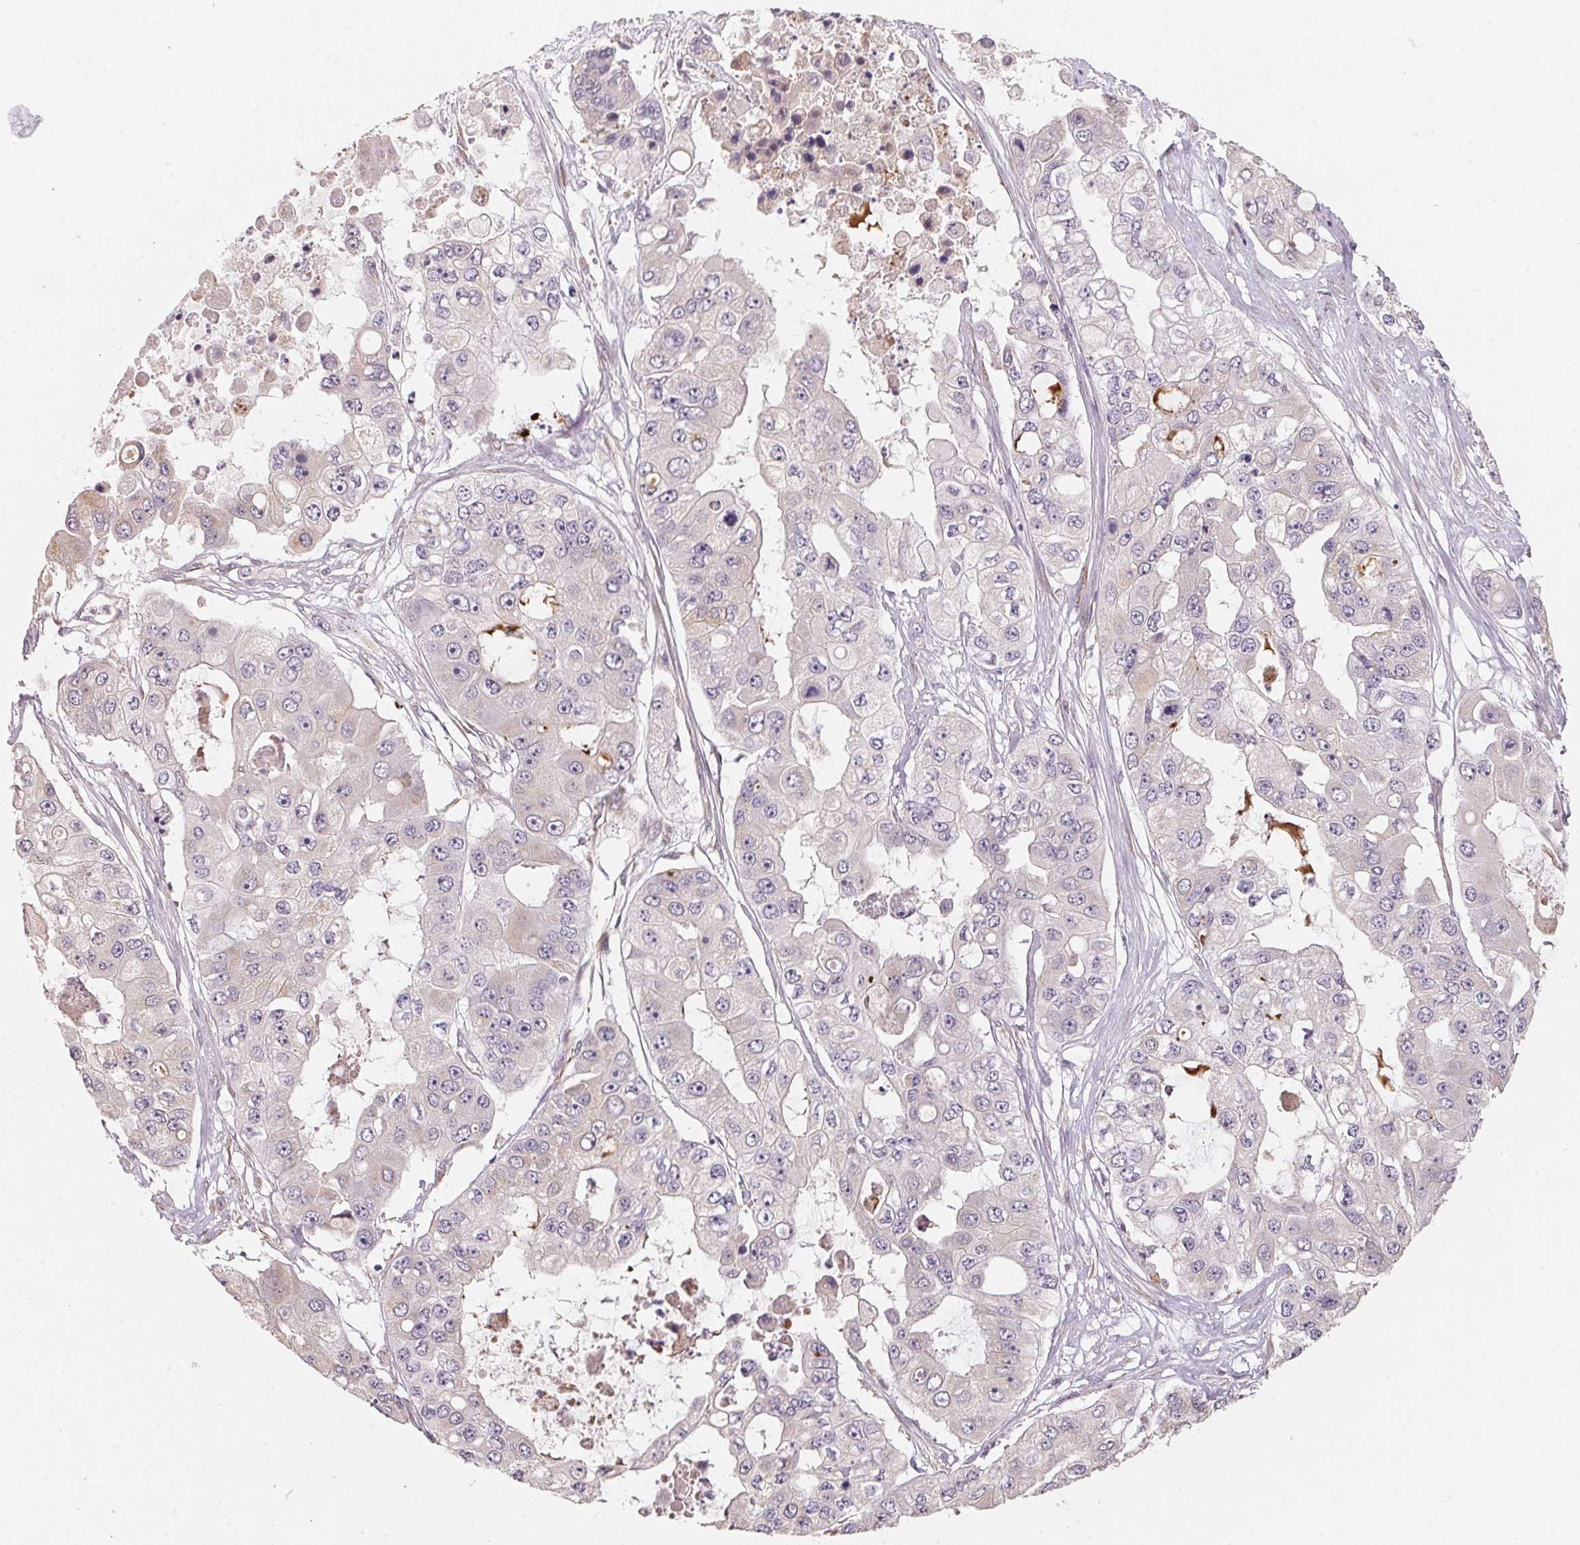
{"staining": {"intensity": "negative", "quantity": "none", "location": "none"}, "tissue": "ovarian cancer", "cell_type": "Tumor cells", "image_type": "cancer", "snomed": [{"axis": "morphology", "description": "Cystadenocarcinoma, serous, NOS"}, {"axis": "topography", "description": "Ovary"}], "caption": "This histopathology image is of ovarian serous cystadenocarcinoma stained with IHC to label a protein in brown with the nuclei are counter-stained blue. There is no positivity in tumor cells. The staining is performed using DAB brown chromogen with nuclei counter-stained in using hematoxylin.", "gene": "TSPAN12", "patient": {"sex": "female", "age": 56}}